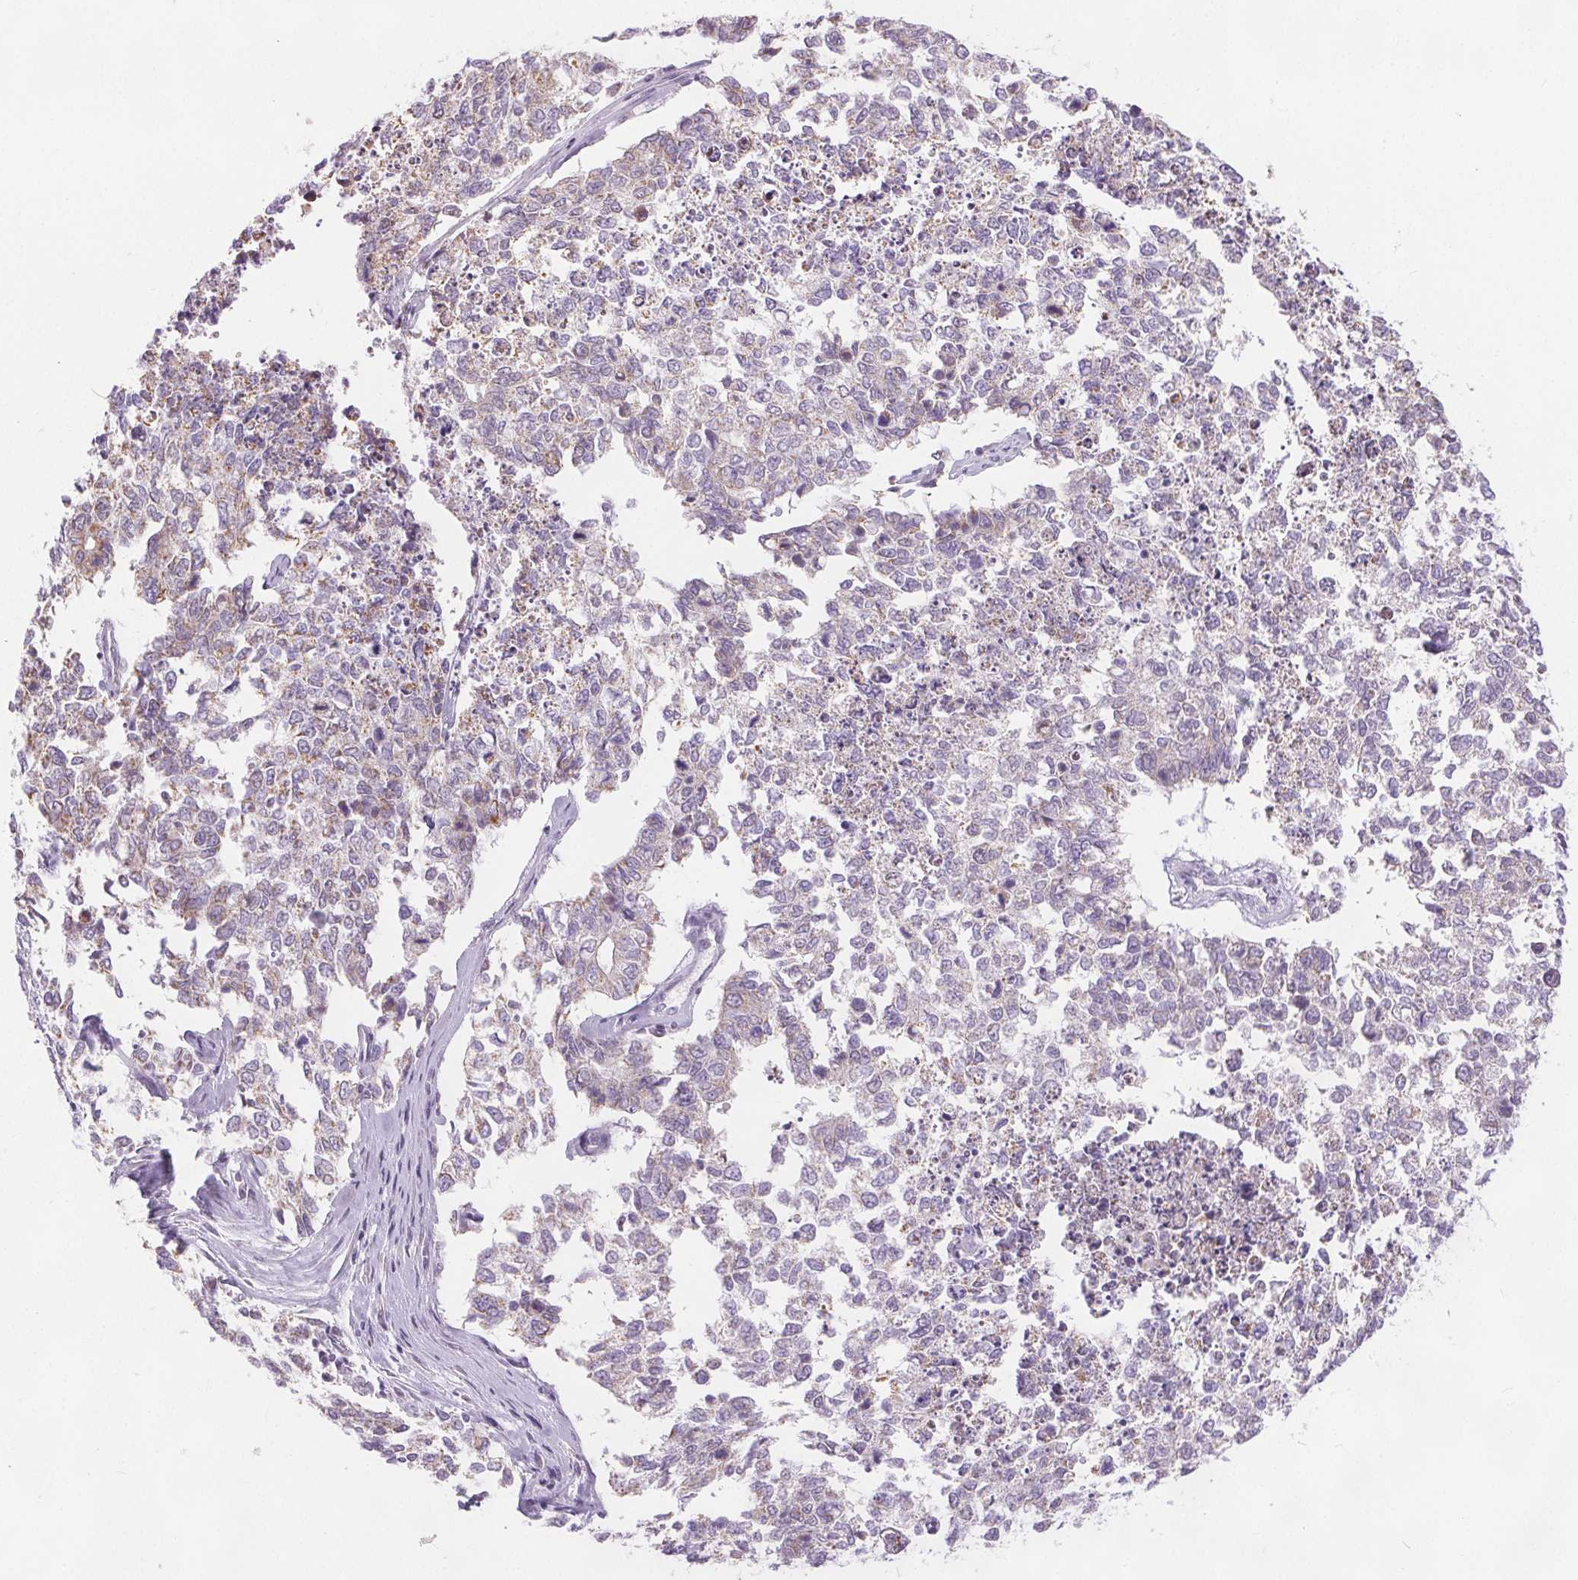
{"staining": {"intensity": "weak", "quantity": "<25%", "location": "cytoplasmic/membranous"}, "tissue": "cervical cancer", "cell_type": "Tumor cells", "image_type": "cancer", "snomed": [{"axis": "morphology", "description": "Adenocarcinoma, NOS"}, {"axis": "topography", "description": "Cervix"}], "caption": "Immunohistochemical staining of cervical cancer (adenocarcinoma) reveals no significant staining in tumor cells.", "gene": "POU2F2", "patient": {"sex": "female", "age": 63}}